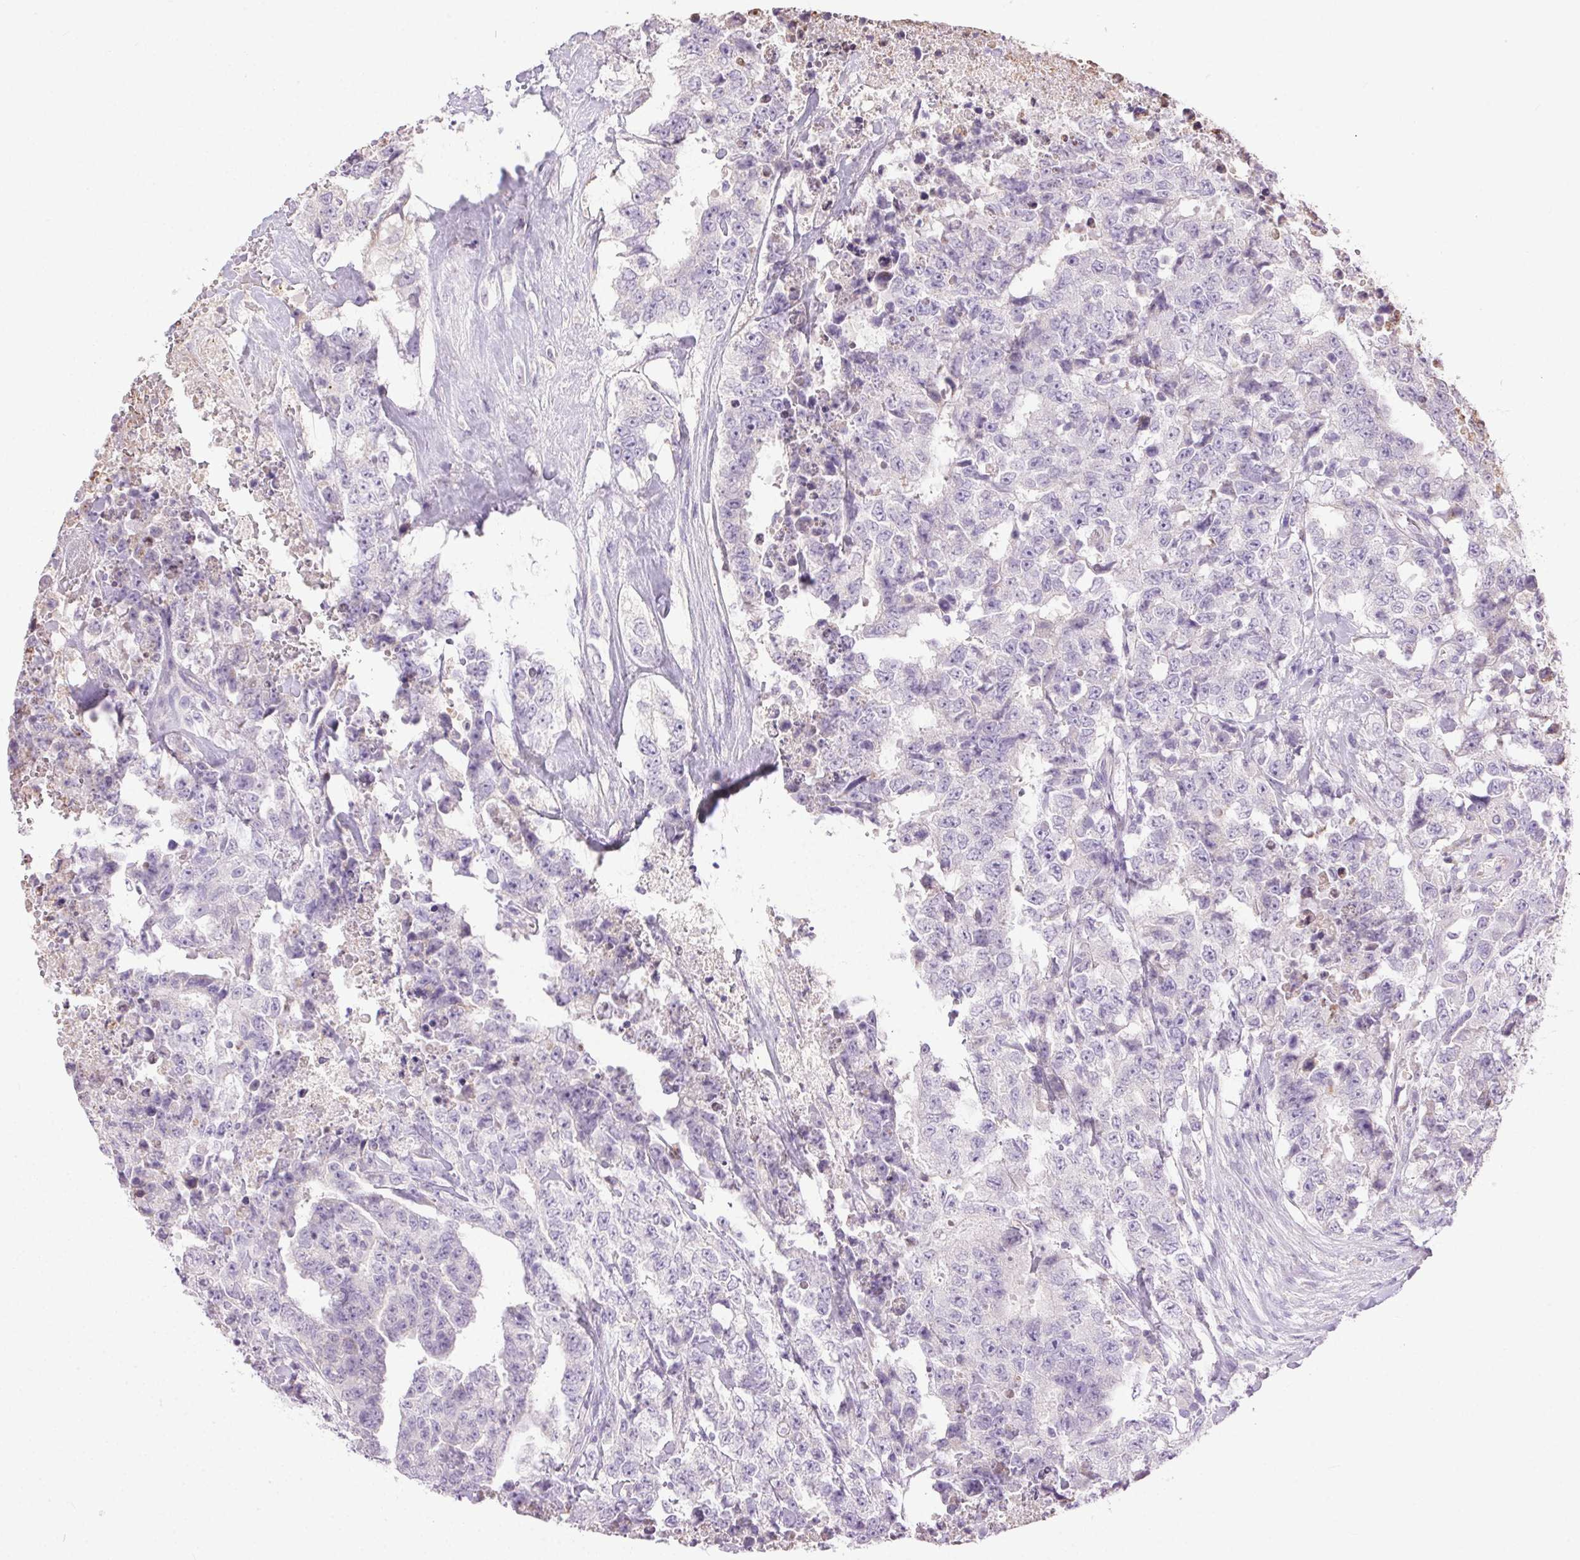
{"staining": {"intensity": "negative", "quantity": "none", "location": "none"}, "tissue": "testis cancer", "cell_type": "Tumor cells", "image_type": "cancer", "snomed": [{"axis": "morphology", "description": "Carcinoma, Embryonal, NOS"}, {"axis": "topography", "description": "Testis"}], "caption": "Immunohistochemical staining of human embryonal carcinoma (testis) exhibits no significant staining in tumor cells. (Brightfield microscopy of DAB (3,3'-diaminobenzidine) immunohistochemistry at high magnification).", "gene": "SNX31", "patient": {"sex": "male", "age": 24}}